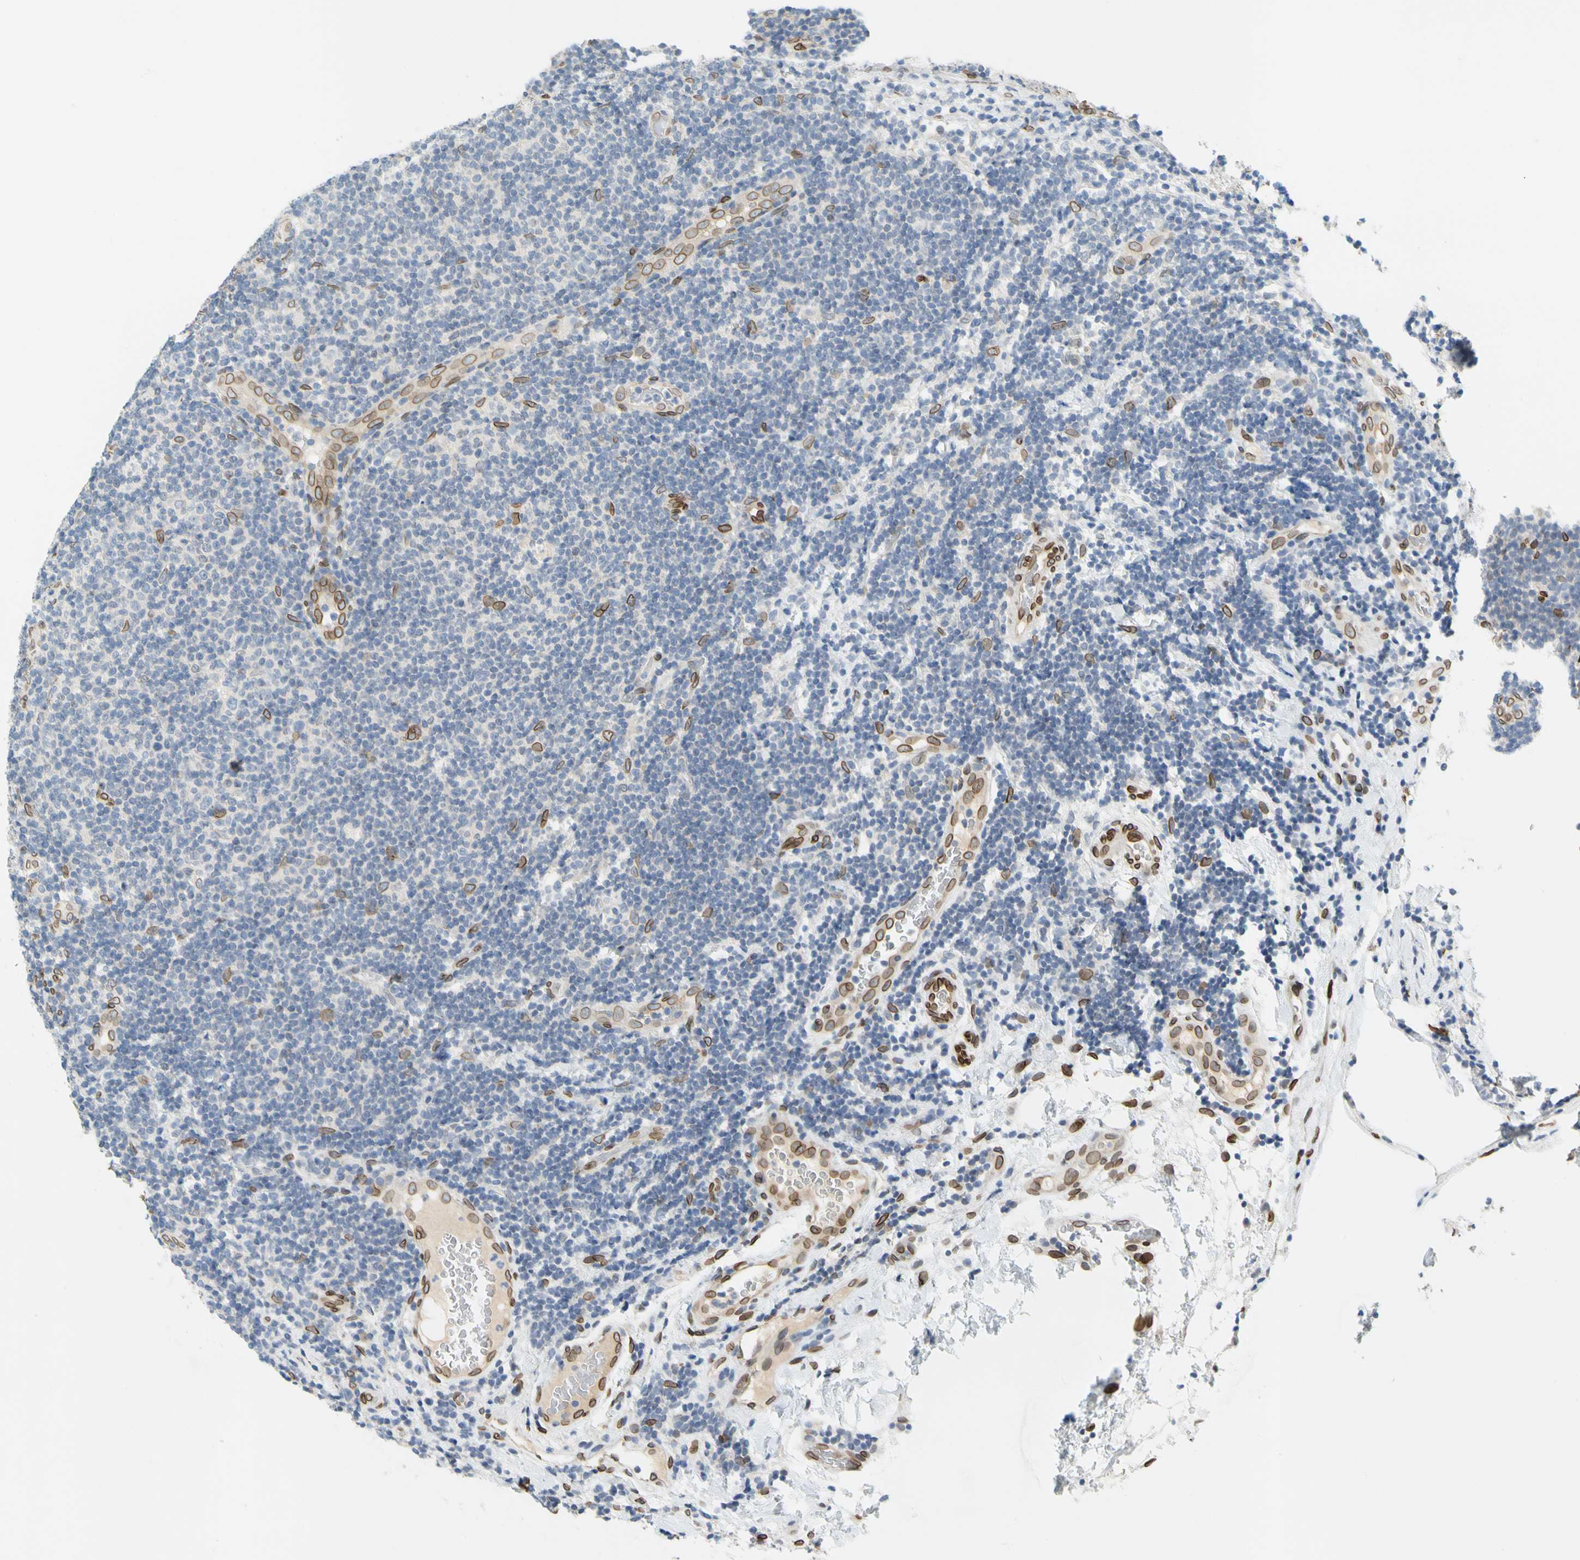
{"staining": {"intensity": "negative", "quantity": "none", "location": "none"}, "tissue": "lymphoma", "cell_type": "Tumor cells", "image_type": "cancer", "snomed": [{"axis": "morphology", "description": "Malignant lymphoma, non-Hodgkin's type, Low grade"}, {"axis": "topography", "description": "Lymph node"}], "caption": "Tumor cells are negative for brown protein staining in lymphoma.", "gene": "SUN1", "patient": {"sex": "male", "age": 83}}